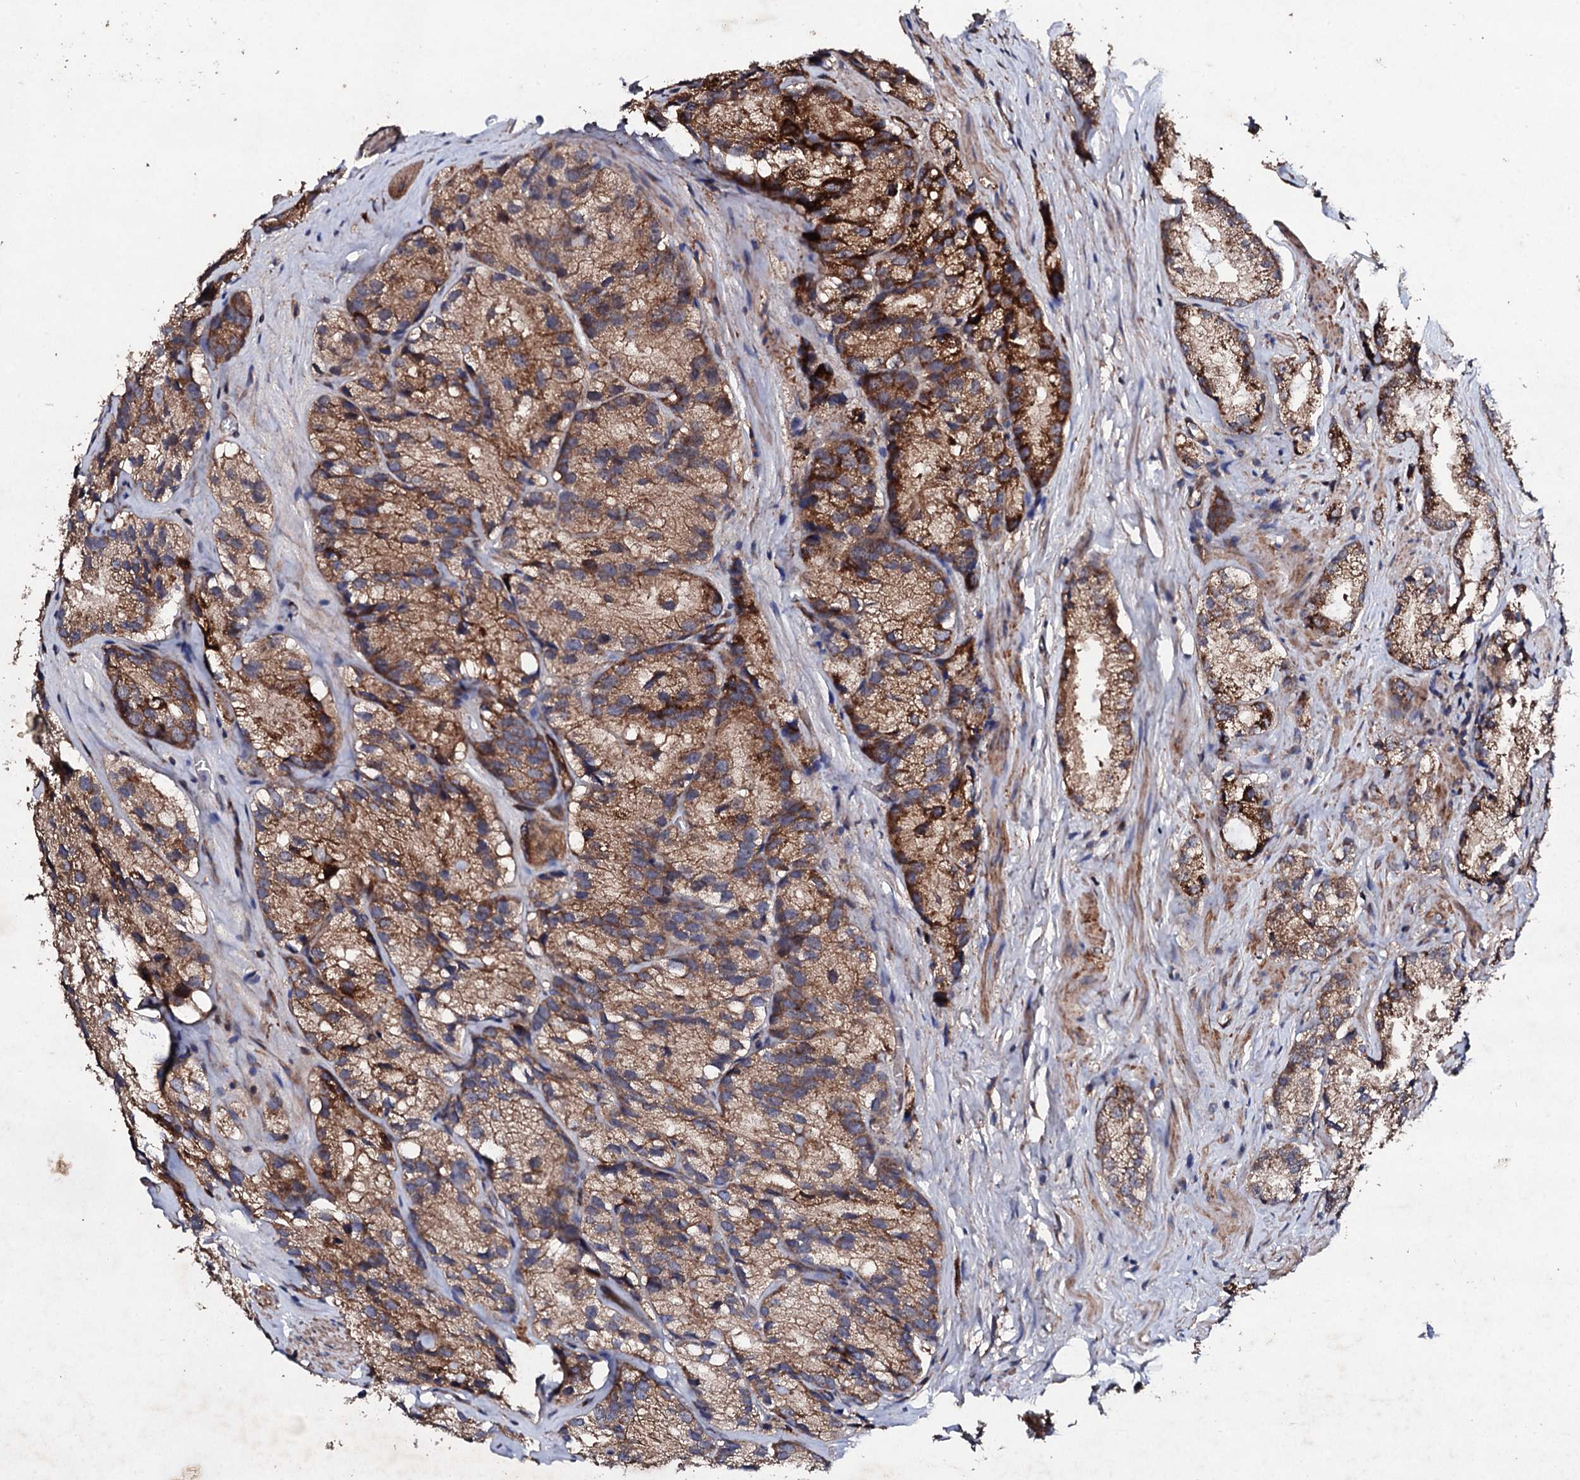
{"staining": {"intensity": "strong", "quantity": ">75%", "location": "cytoplasmic/membranous"}, "tissue": "prostate cancer", "cell_type": "Tumor cells", "image_type": "cancer", "snomed": [{"axis": "morphology", "description": "Adenocarcinoma, High grade"}, {"axis": "topography", "description": "Prostate"}], "caption": "A micrograph showing strong cytoplasmic/membranous expression in about >75% of tumor cells in prostate high-grade adenocarcinoma, as visualized by brown immunohistochemical staining.", "gene": "MOCOS", "patient": {"sex": "male", "age": 66}}